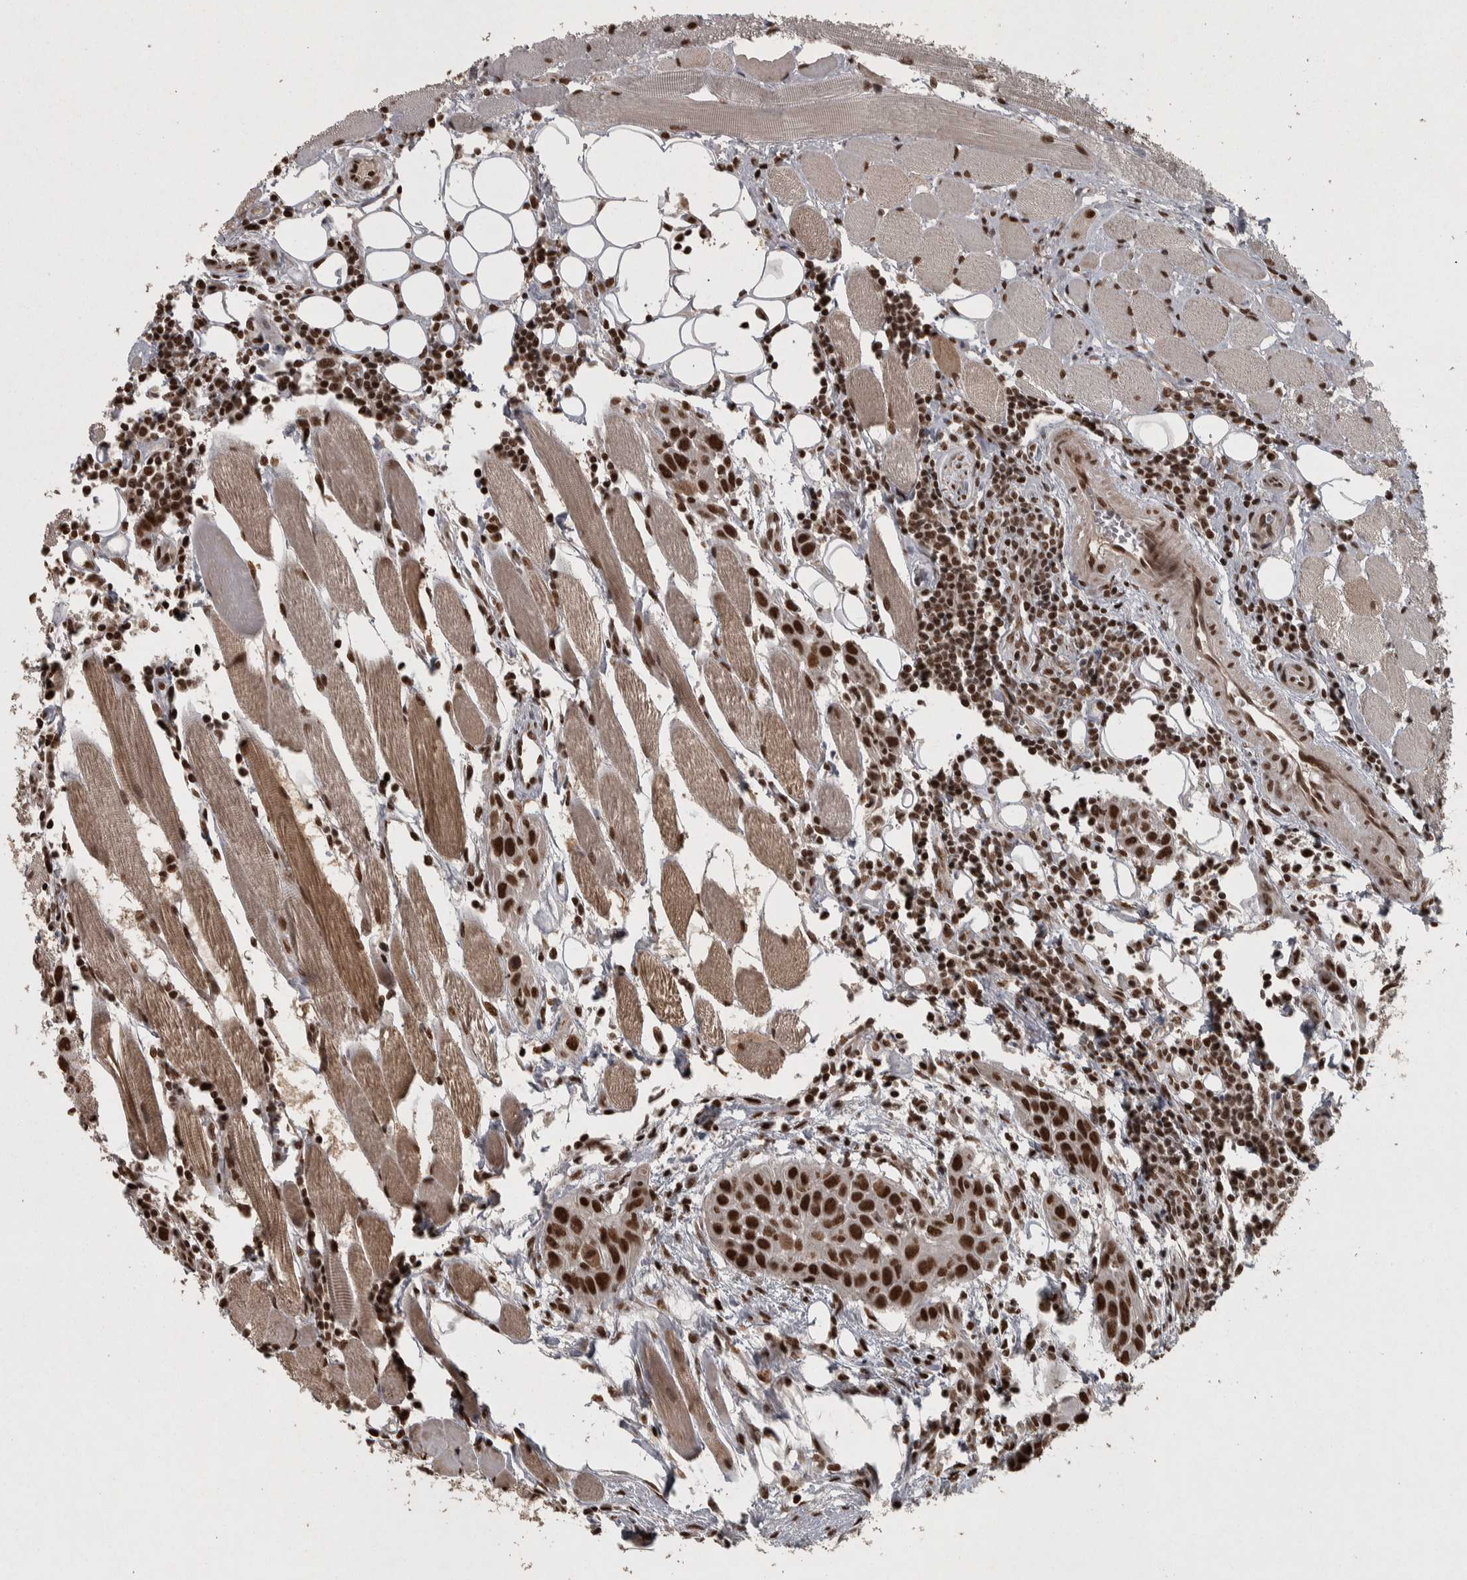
{"staining": {"intensity": "strong", "quantity": ">75%", "location": "nuclear"}, "tissue": "head and neck cancer", "cell_type": "Tumor cells", "image_type": "cancer", "snomed": [{"axis": "morphology", "description": "Squamous cell carcinoma, NOS"}, {"axis": "topography", "description": "Oral tissue"}, {"axis": "topography", "description": "Head-Neck"}], "caption": "Tumor cells show high levels of strong nuclear positivity in approximately >75% of cells in human head and neck squamous cell carcinoma.", "gene": "ZFHX4", "patient": {"sex": "female", "age": 50}}